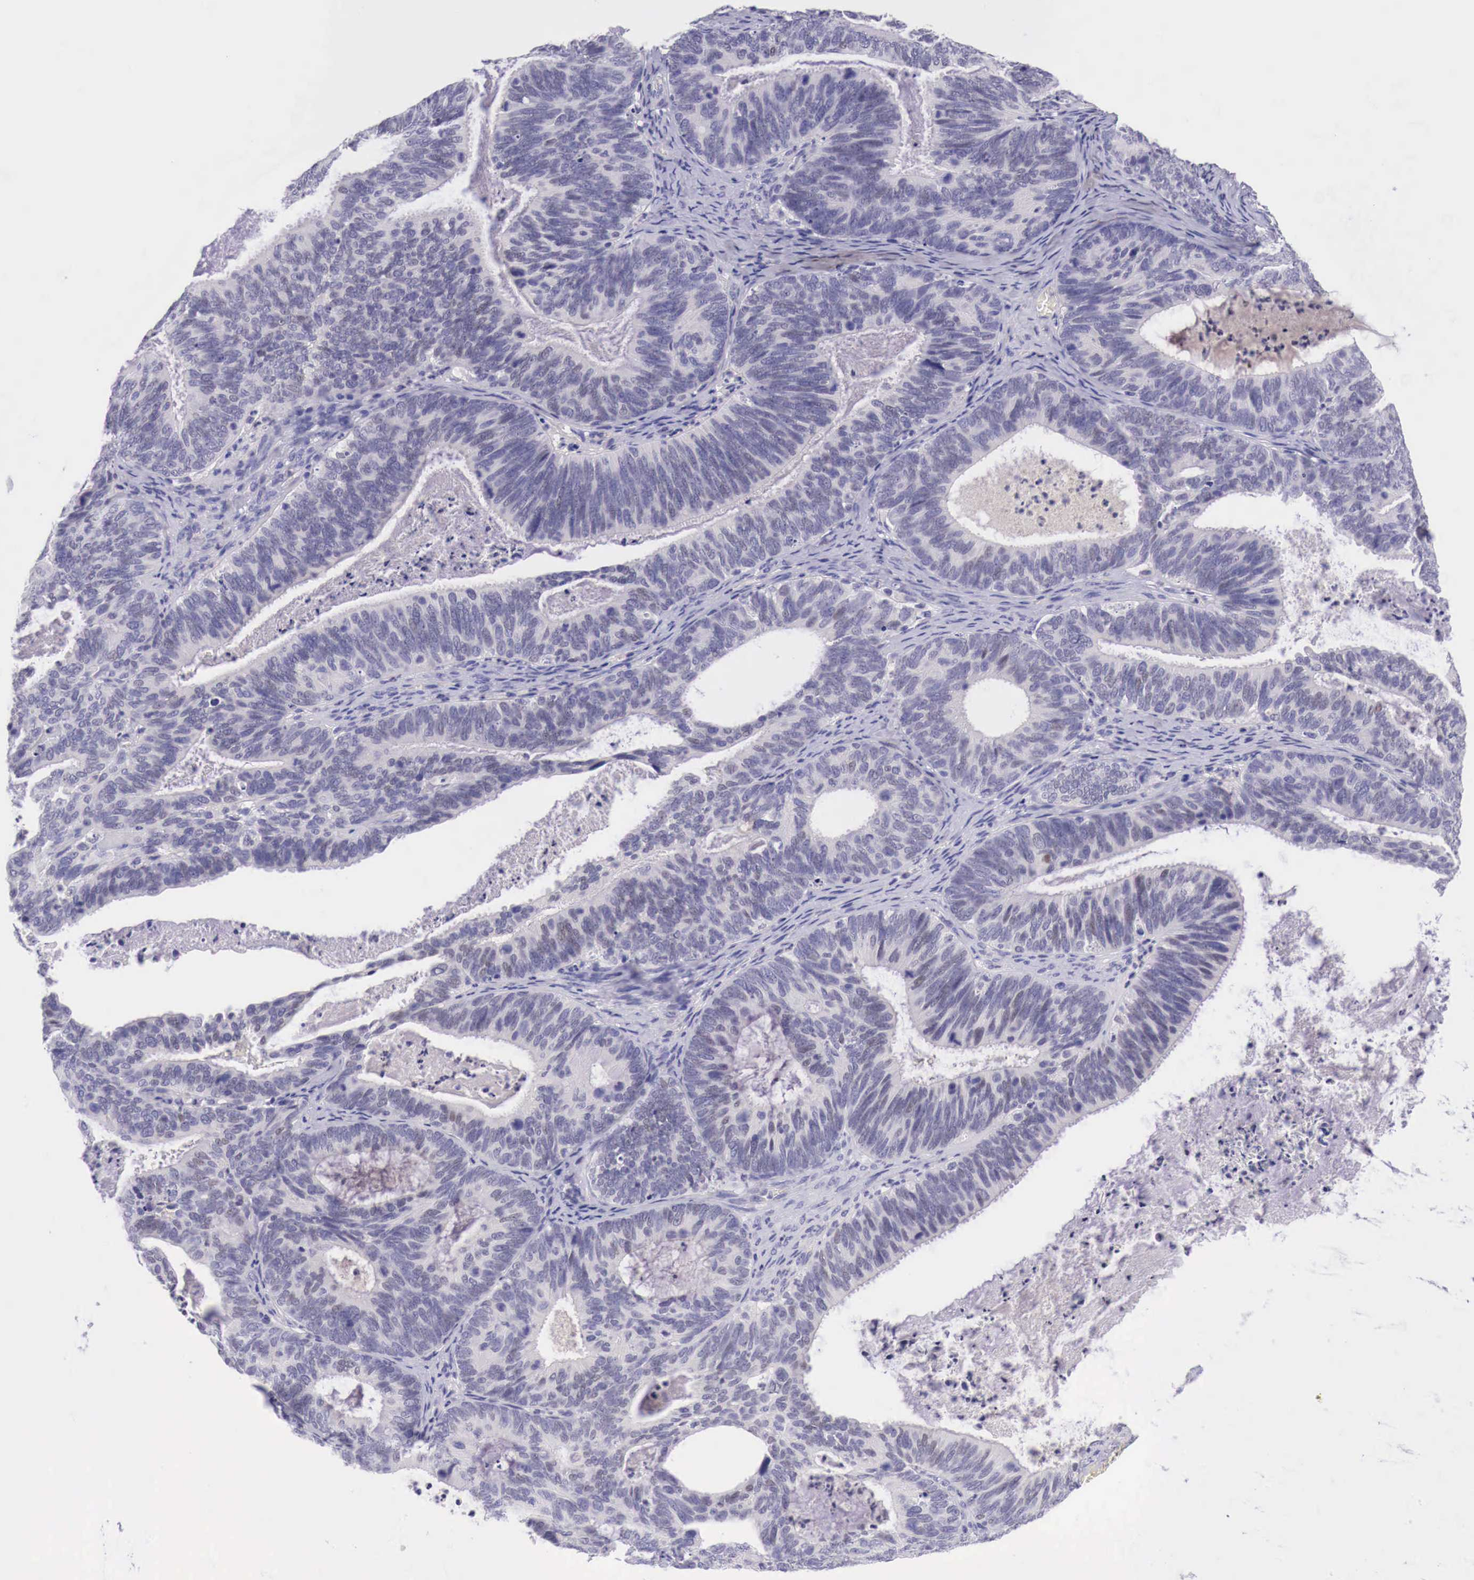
{"staining": {"intensity": "negative", "quantity": "none", "location": "none"}, "tissue": "ovarian cancer", "cell_type": "Tumor cells", "image_type": "cancer", "snomed": [{"axis": "morphology", "description": "Carcinoma, endometroid"}, {"axis": "topography", "description": "Ovary"}], "caption": "The image exhibits no significant expression in tumor cells of ovarian cancer. (DAB (3,3'-diaminobenzidine) immunohistochemistry (IHC), high magnification).", "gene": "BCL6", "patient": {"sex": "female", "age": 52}}